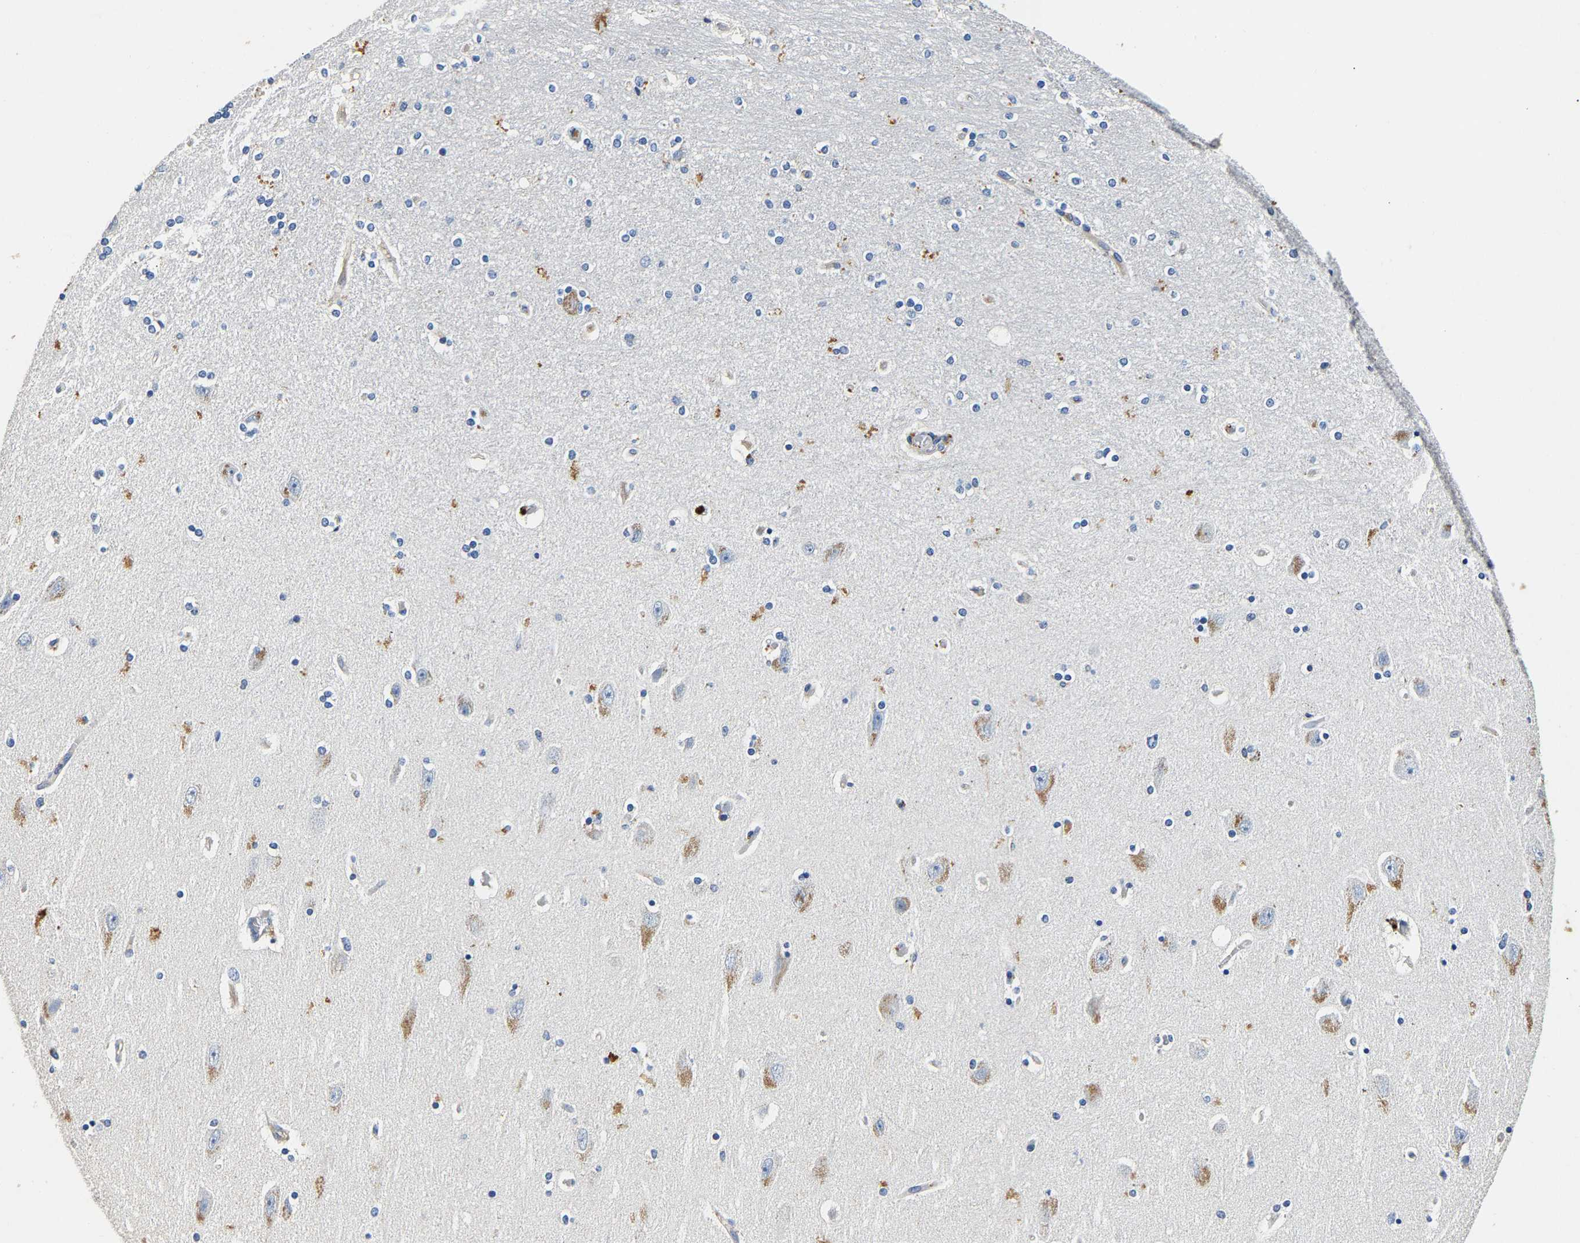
{"staining": {"intensity": "negative", "quantity": "none", "location": "none"}, "tissue": "hippocampus", "cell_type": "Glial cells", "image_type": "normal", "snomed": [{"axis": "morphology", "description": "Normal tissue, NOS"}, {"axis": "topography", "description": "Hippocampus"}], "caption": "Micrograph shows no significant protein expression in glial cells of normal hippocampus. (DAB (3,3'-diaminobenzidine) IHC, high magnification).", "gene": "SLCO2B1", "patient": {"sex": "female", "age": 54}}